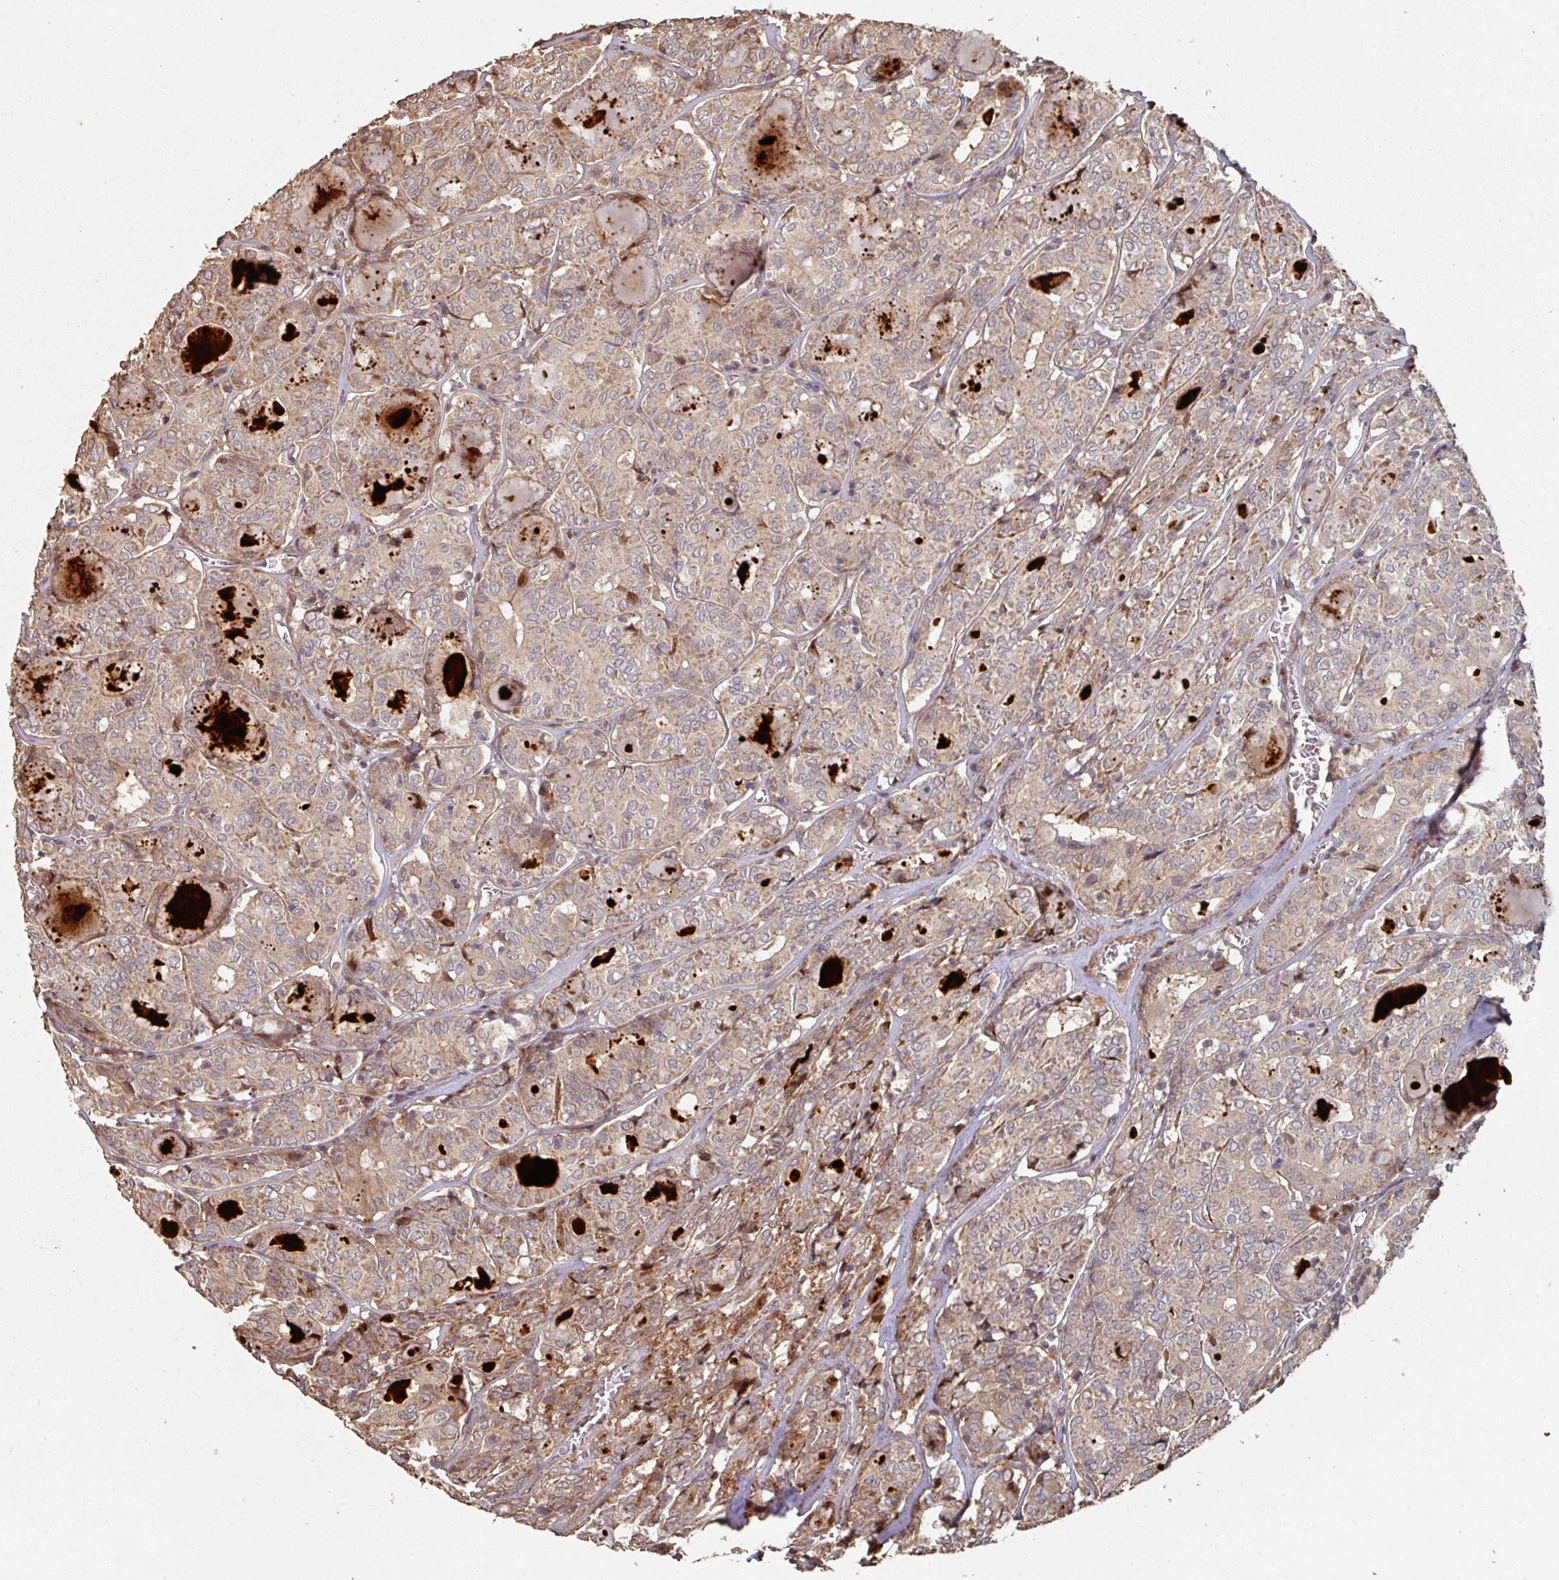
{"staining": {"intensity": "moderate", "quantity": "25%-75%", "location": "cytoplasmic/membranous"}, "tissue": "thyroid cancer", "cell_type": "Tumor cells", "image_type": "cancer", "snomed": [{"axis": "morphology", "description": "Papillary adenocarcinoma, NOS"}, {"axis": "topography", "description": "Thyroid gland"}], "caption": "Brown immunohistochemical staining in human thyroid papillary adenocarcinoma shows moderate cytoplasmic/membranous staining in about 25%-75% of tumor cells. The protein is stained brown, and the nuclei are stained in blue (DAB IHC with brightfield microscopy, high magnification).", "gene": "CA7", "patient": {"sex": "female", "age": 72}}